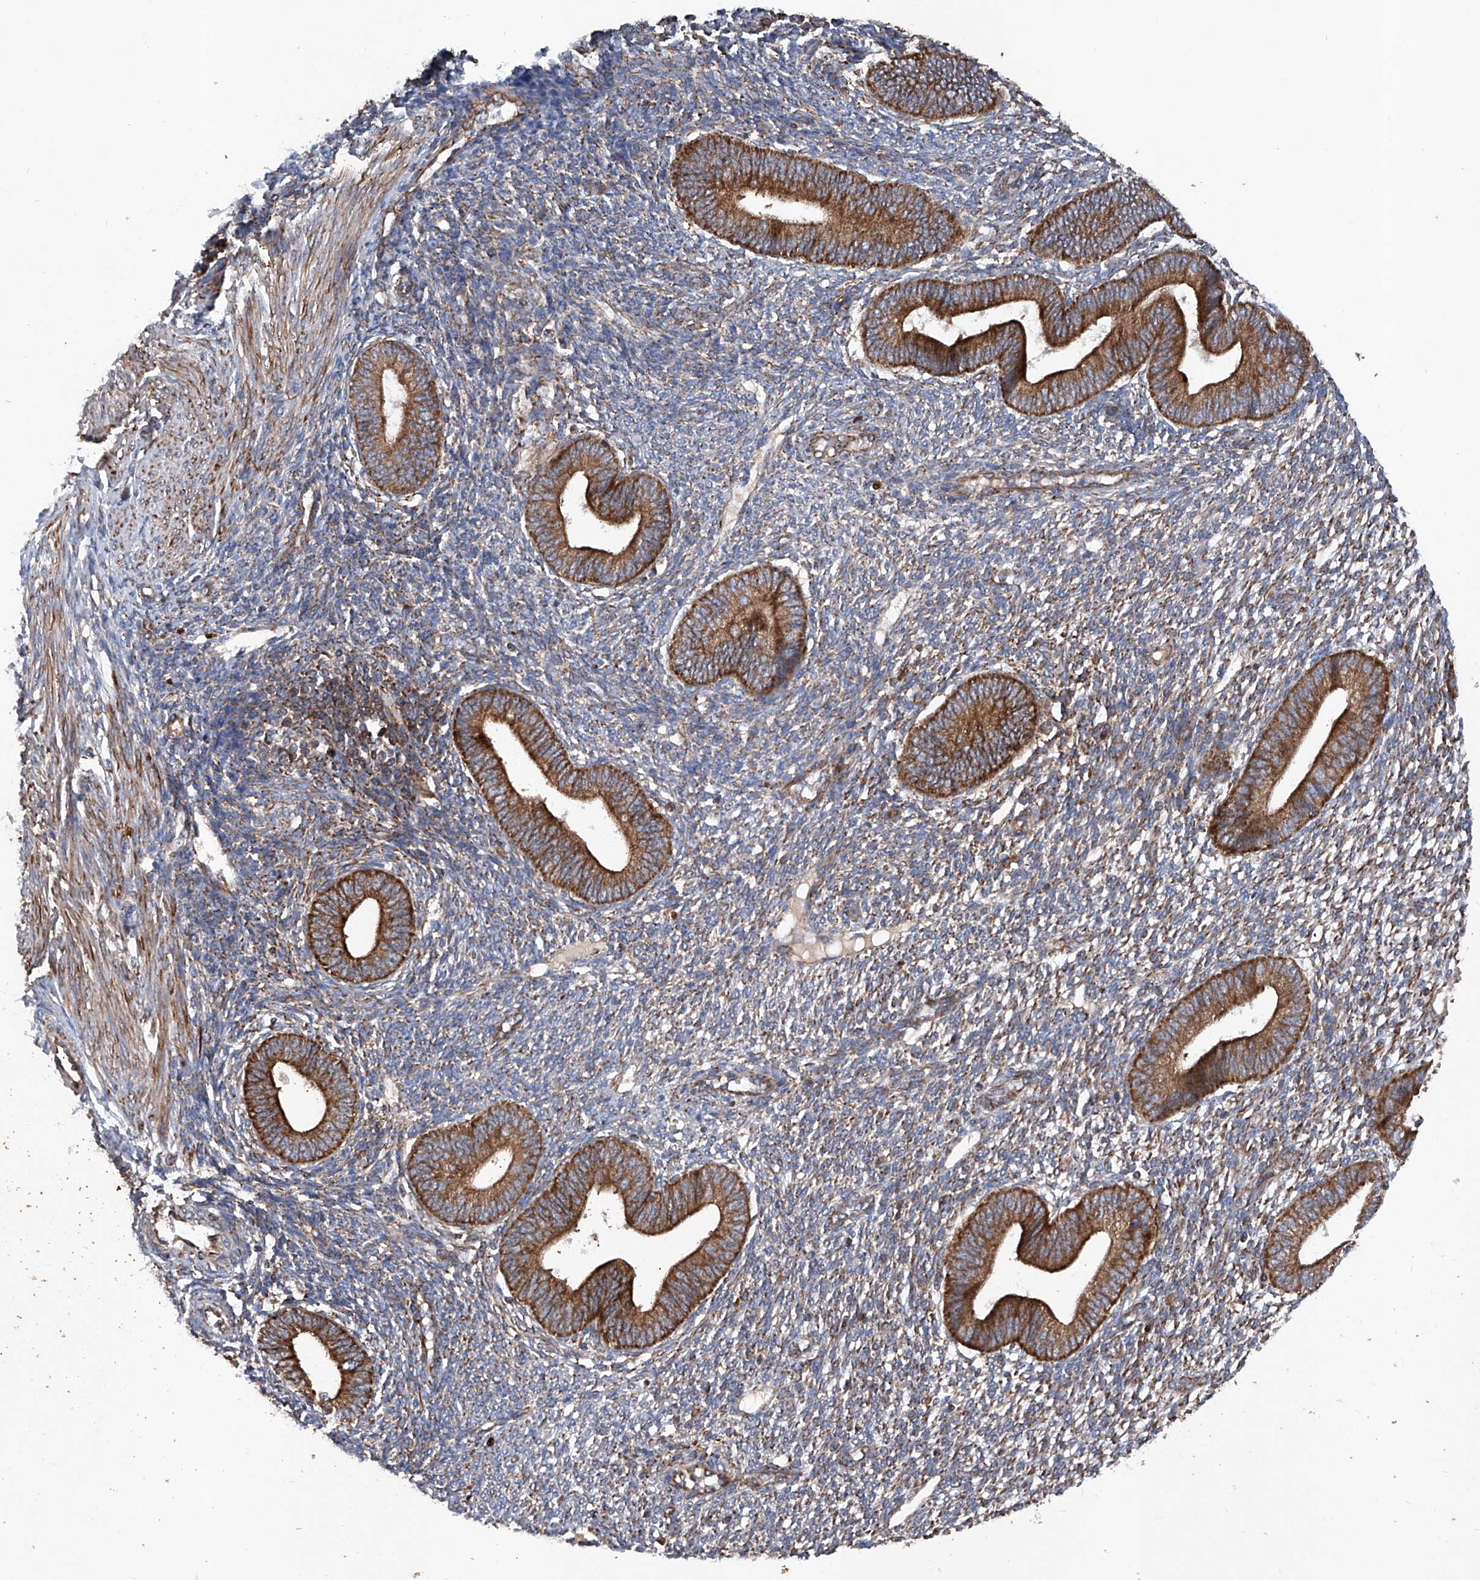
{"staining": {"intensity": "weak", "quantity": "25%-75%", "location": "cytoplasmic/membranous"}, "tissue": "endometrium", "cell_type": "Cells in endometrial stroma", "image_type": "normal", "snomed": [{"axis": "morphology", "description": "Normal tissue, NOS"}, {"axis": "topography", "description": "Endometrium"}], "caption": "Human endometrium stained with a protein marker reveals weak staining in cells in endometrial stroma.", "gene": "ASCC3", "patient": {"sex": "female", "age": 46}}